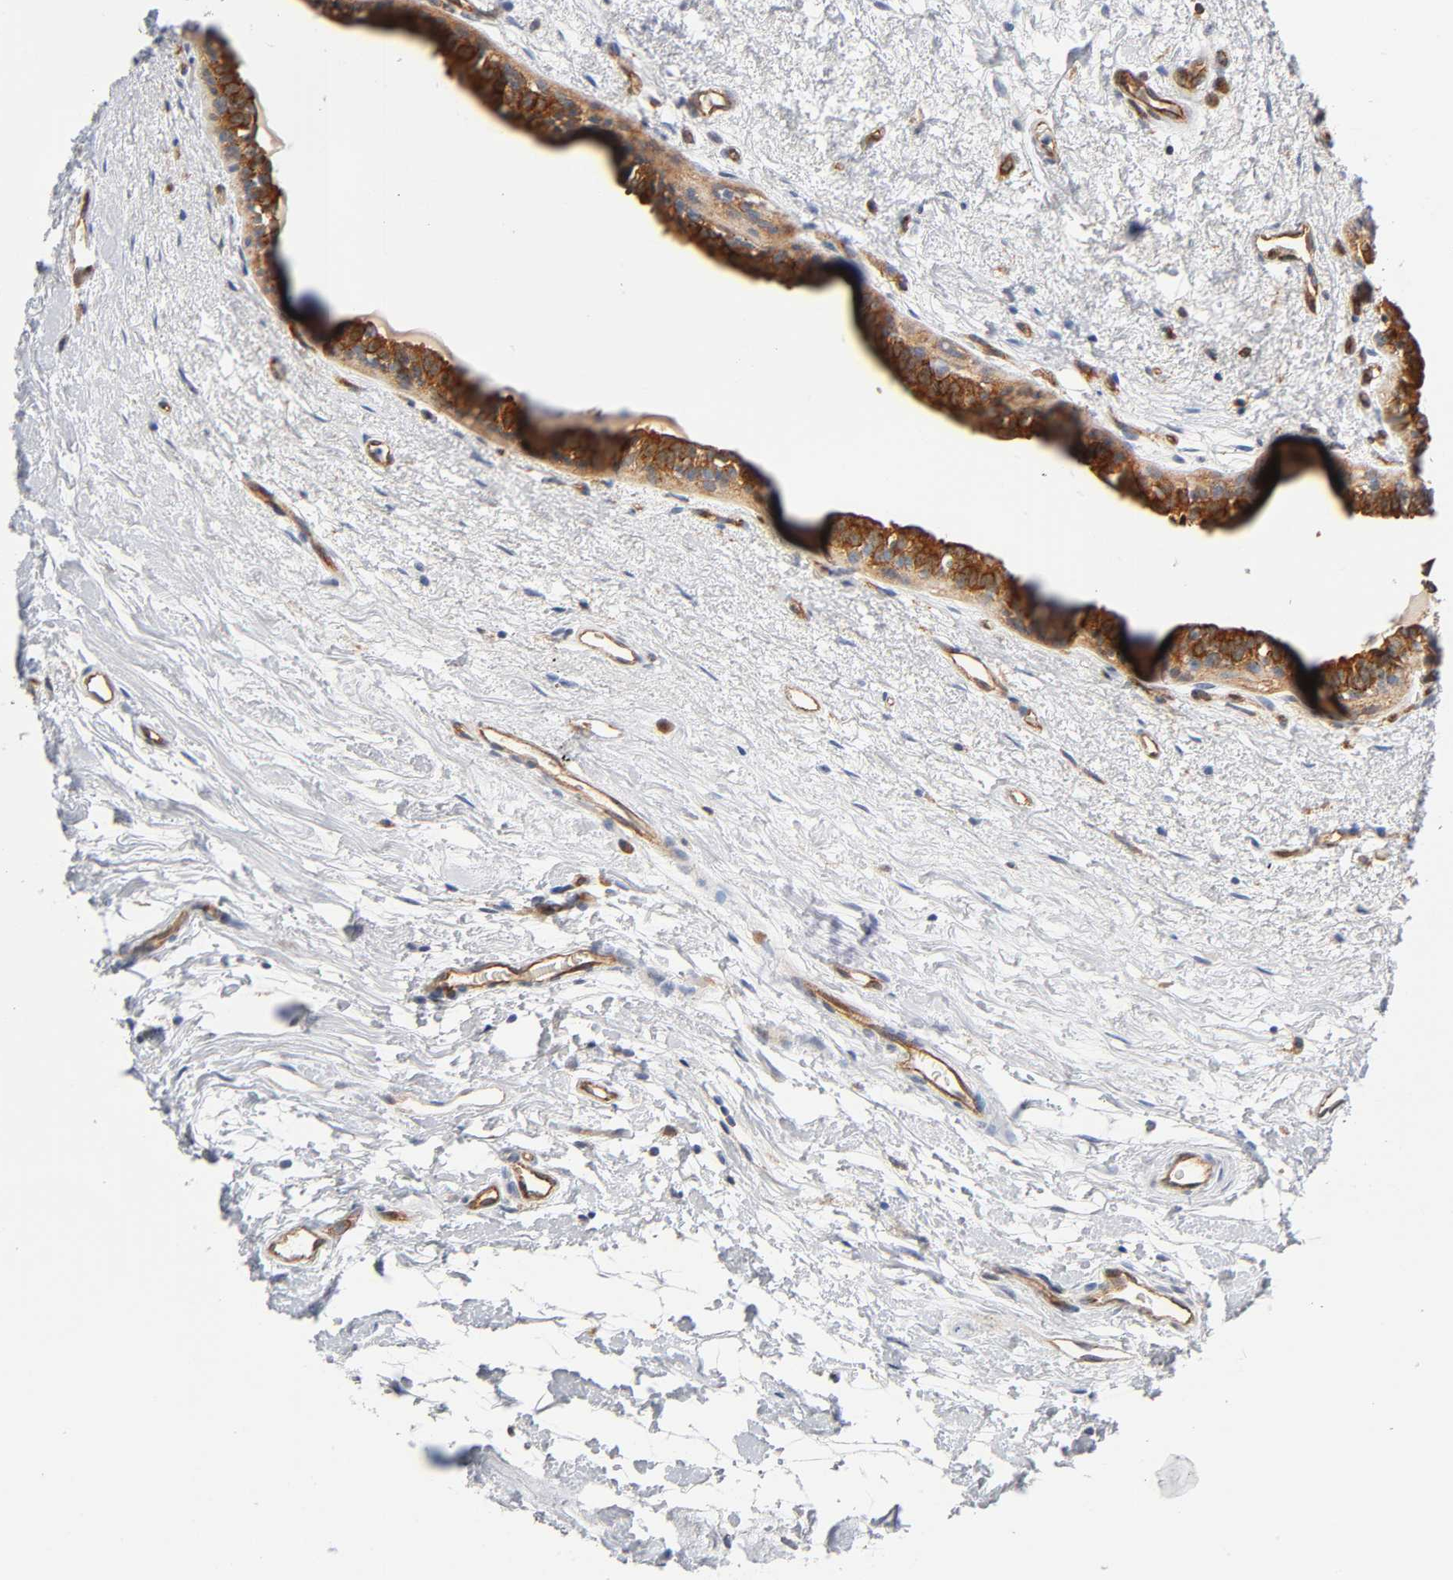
{"staining": {"intensity": "moderate", "quantity": ">75%", "location": "cytoplasmic/membranous"}, "tissue": "breast cancer", "cell_type": "Tumor cells", "image_type": "cancer", "snomed": [{"axis": "morphology", "description": "Duct carcinoma"}, {"axis": "topography", "description": "Breast"}], "caption": "IHC (DAB (3,3'-diaminobenzidine)) staining of intraductal carcinoma (breast) shows moderate cytoplasmic/membranous protein staining in approximately >75% of tumor cells.", "gene": "CD2AP", "patient": {"sex": "female", "age": 40}}